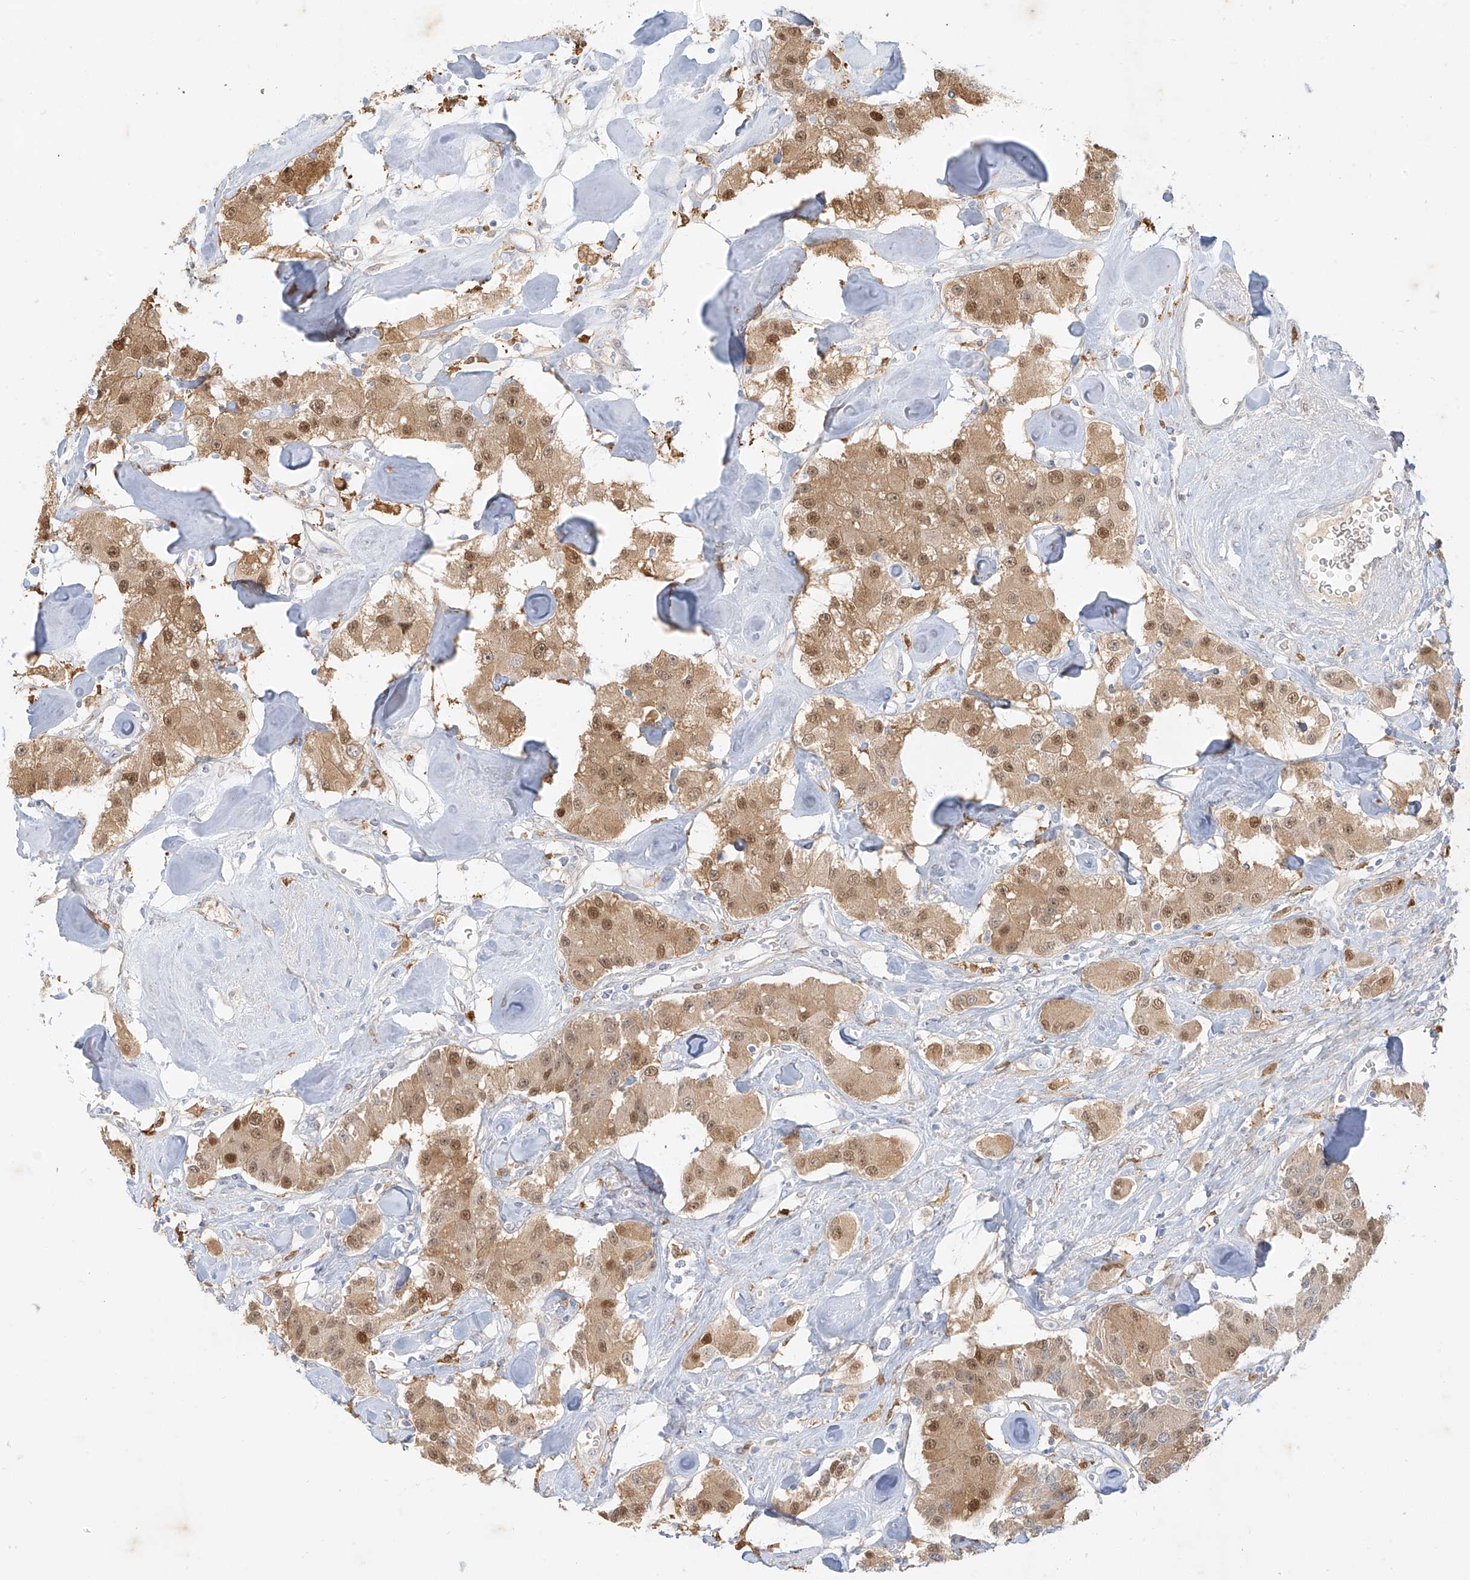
{"staining": {"intensity": "moderate", "quantity": ">75%", "location": "cytoplasmic/membranous,nuclear"}, "tissue": "carcinoid", "cell_type": "Tumor cells", "image_type": "cancer", "snomed": [{"axis": "morphology", "description": "Carcinoid, malignant, NOS"}, {"axis": "topography", "description": "Pancreas"}], "caption": "Protein expression analysis of carcinoid (malignant) reveals moderate cytoplasmic/membranous and nuclear positivity in approximately >75% of tumor cells.", "gene": "UPK1B", "patient": {"sex": "male", "age": 41}}